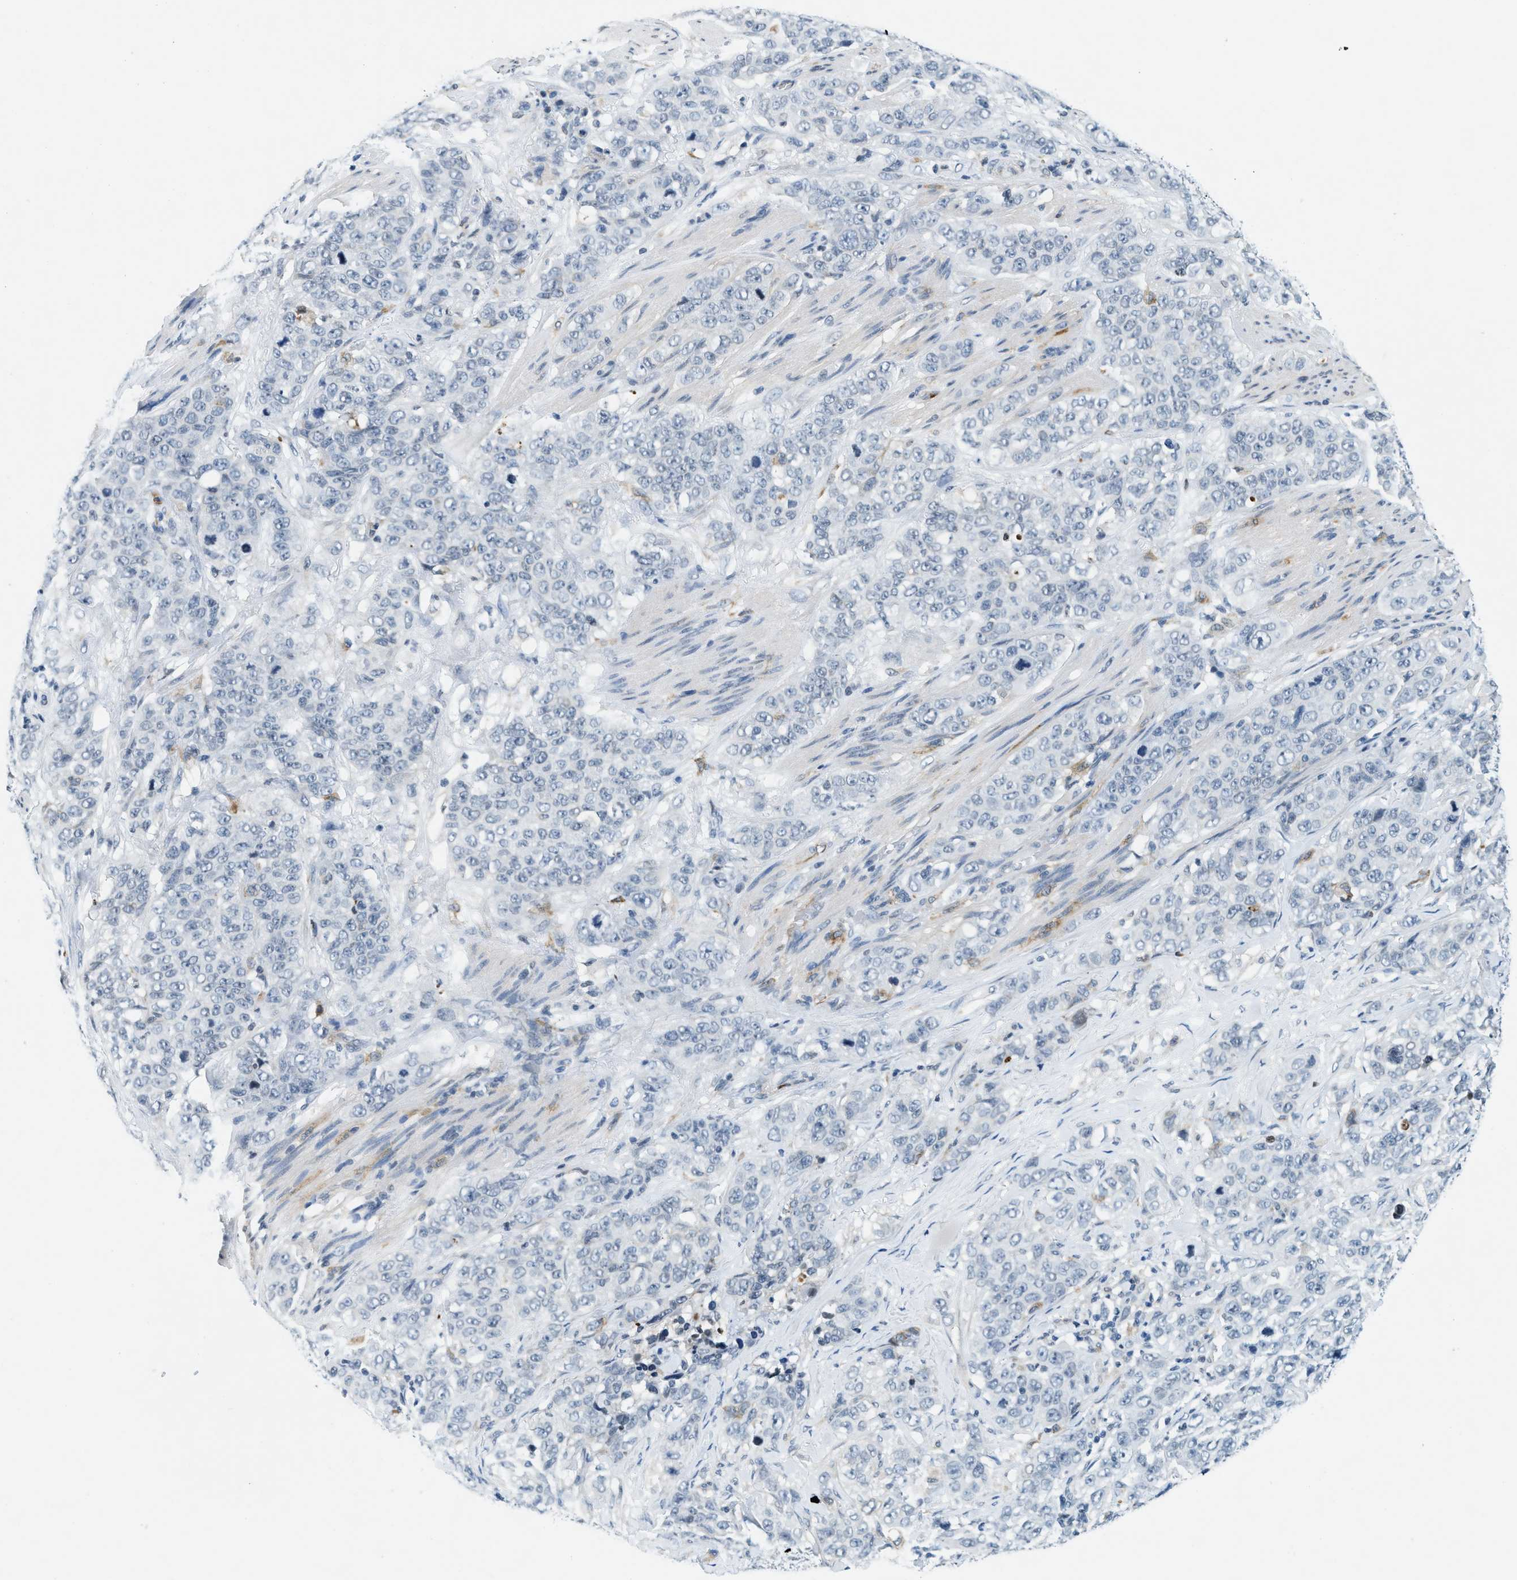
{"staining": {"intensity": "negative", "quantity": "none", "location": "none"}, "tissue": "stomach cancer", "cell_type": "Tumor cells", "image_type": "cancer", "snomed": [{"axis": "morphology", "description": "Adenocarcinoma, NOS"}, {"axis": "topography", "description": "Stomach"}], "caption": "The image shows no staining of tumor cells in stomach cancer (adenocarcinoma). (Stains: DAB IHC with hematoxylin counter stain, Microscopy: brightfield microscopy at high magnification).", "gene": "UVRAG", "patient": {"sex": "male", "age": 48}}